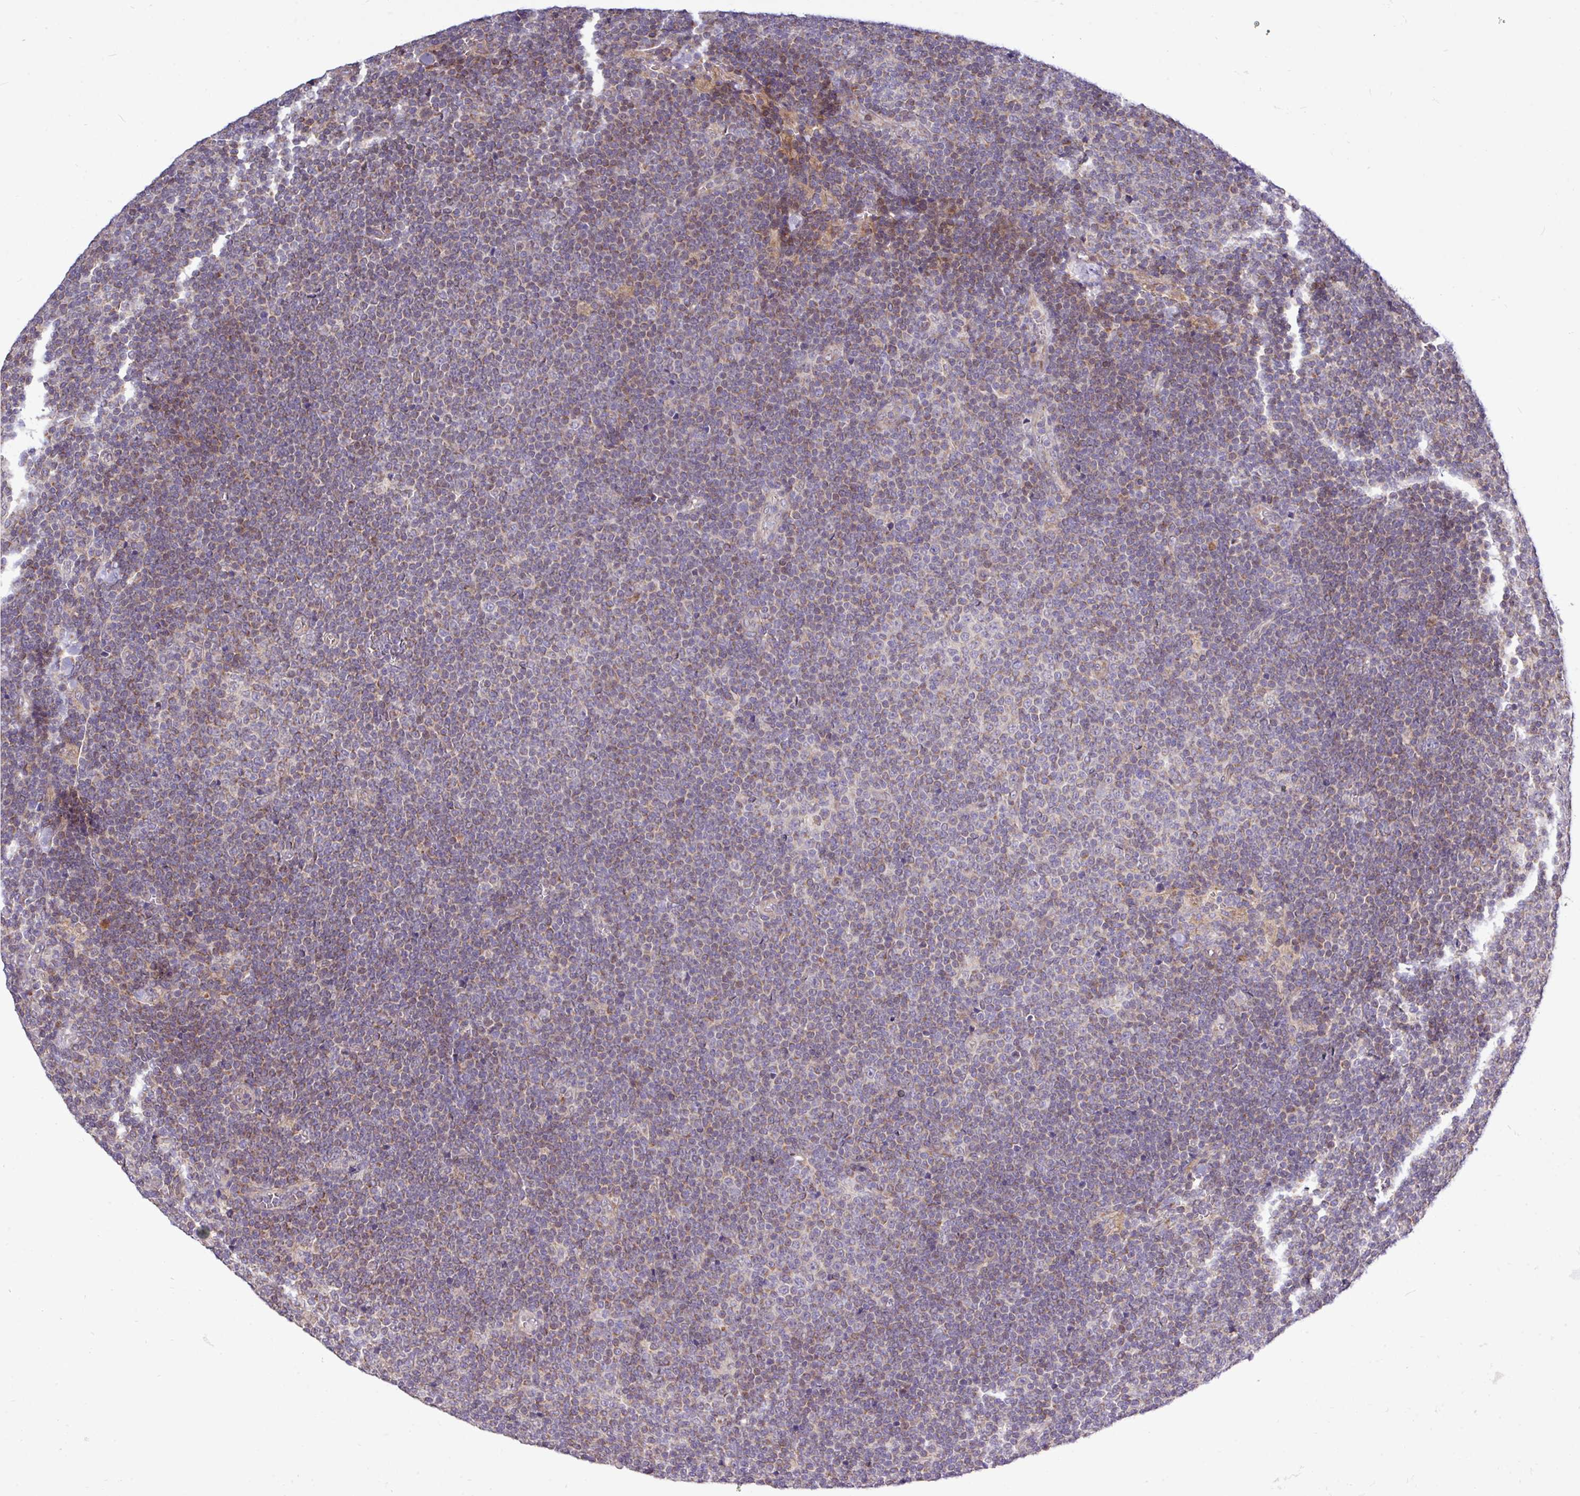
{"staining": {"intensity": "moderate", "quantity": "<25%", "location": "cytoplasmic/membranous"}, "tissue": "lymphoma", "cell_type": "Tumor cells", "image_type": "cancer", "snomed": [{"axis": "morphology", "description": "Malignant lymphoma, non-Hodgkin's type, Low grade"}, {"axis": "topography", "description": "Lymph node"}], "caption": "Immunohistochemical staining of malignant lymphoma, non-Hodgkin's type (low-grade) demonstrates moderate cytoplasmic/membranous protein positivity in approximately <25% of tumor cells.", "gene": "TM2D2", "patient": {"sex": "male", "age": 48}}